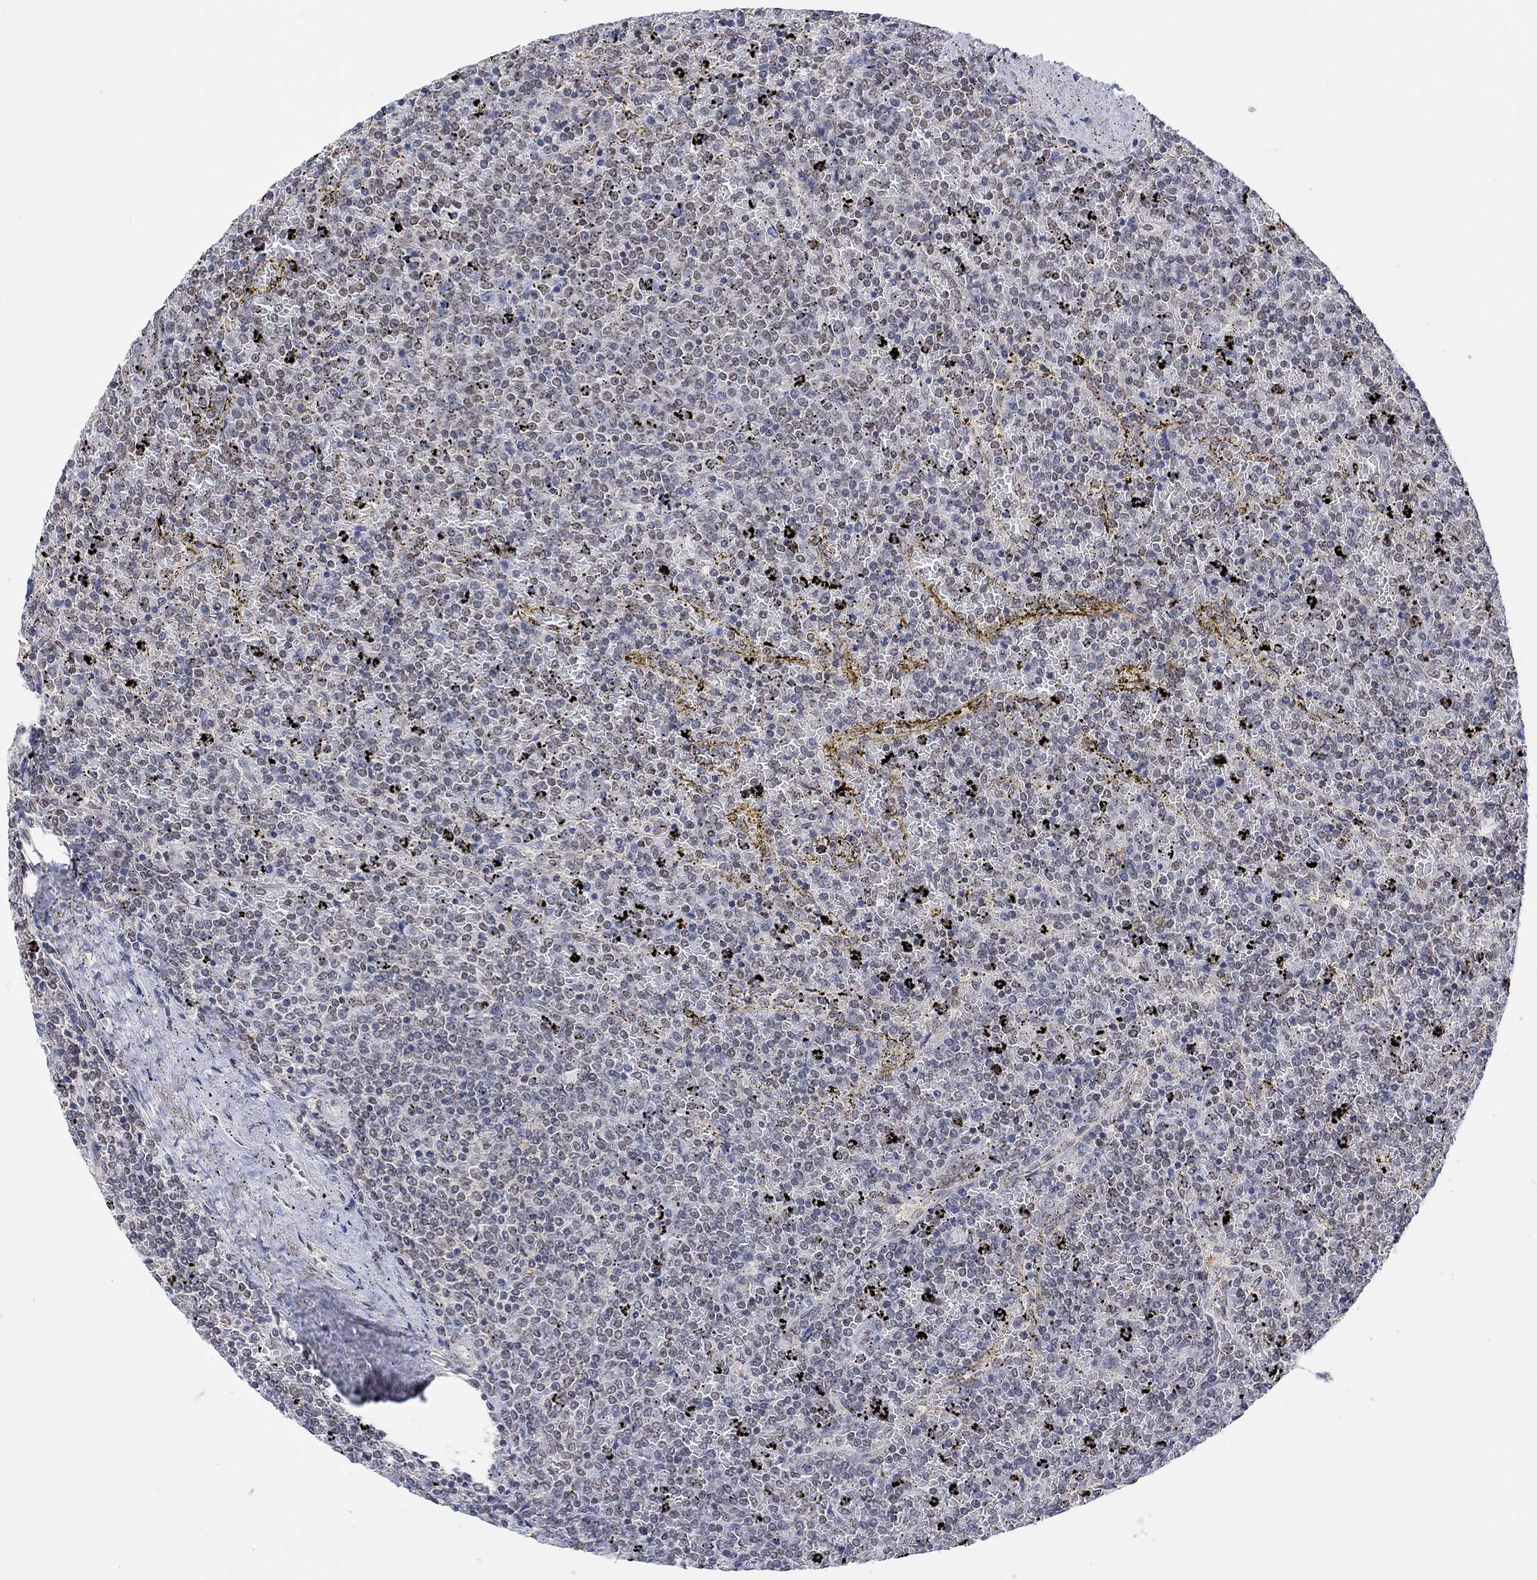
{"staining": {"intensity": "negative", "quantity": "none", "location": "none"}, "tissue": "lymphoma", "cell_type": "Tumor cells", "image_type": "cancer", "snomed": [{"axis": "morphology", "description": "Malignant lymphoma, non-Hodgkin's type, Low grade"}, {"axis": "topography", "description": "Spleen"}], "caption": "DAB immunohistochemical staining of low-grade malignant lymphoma, non-Hodgkin's type exhibits no significant staining in tumor cells.", "gene": "THAP8", "patient": {"sex": "female", "age": 77}}